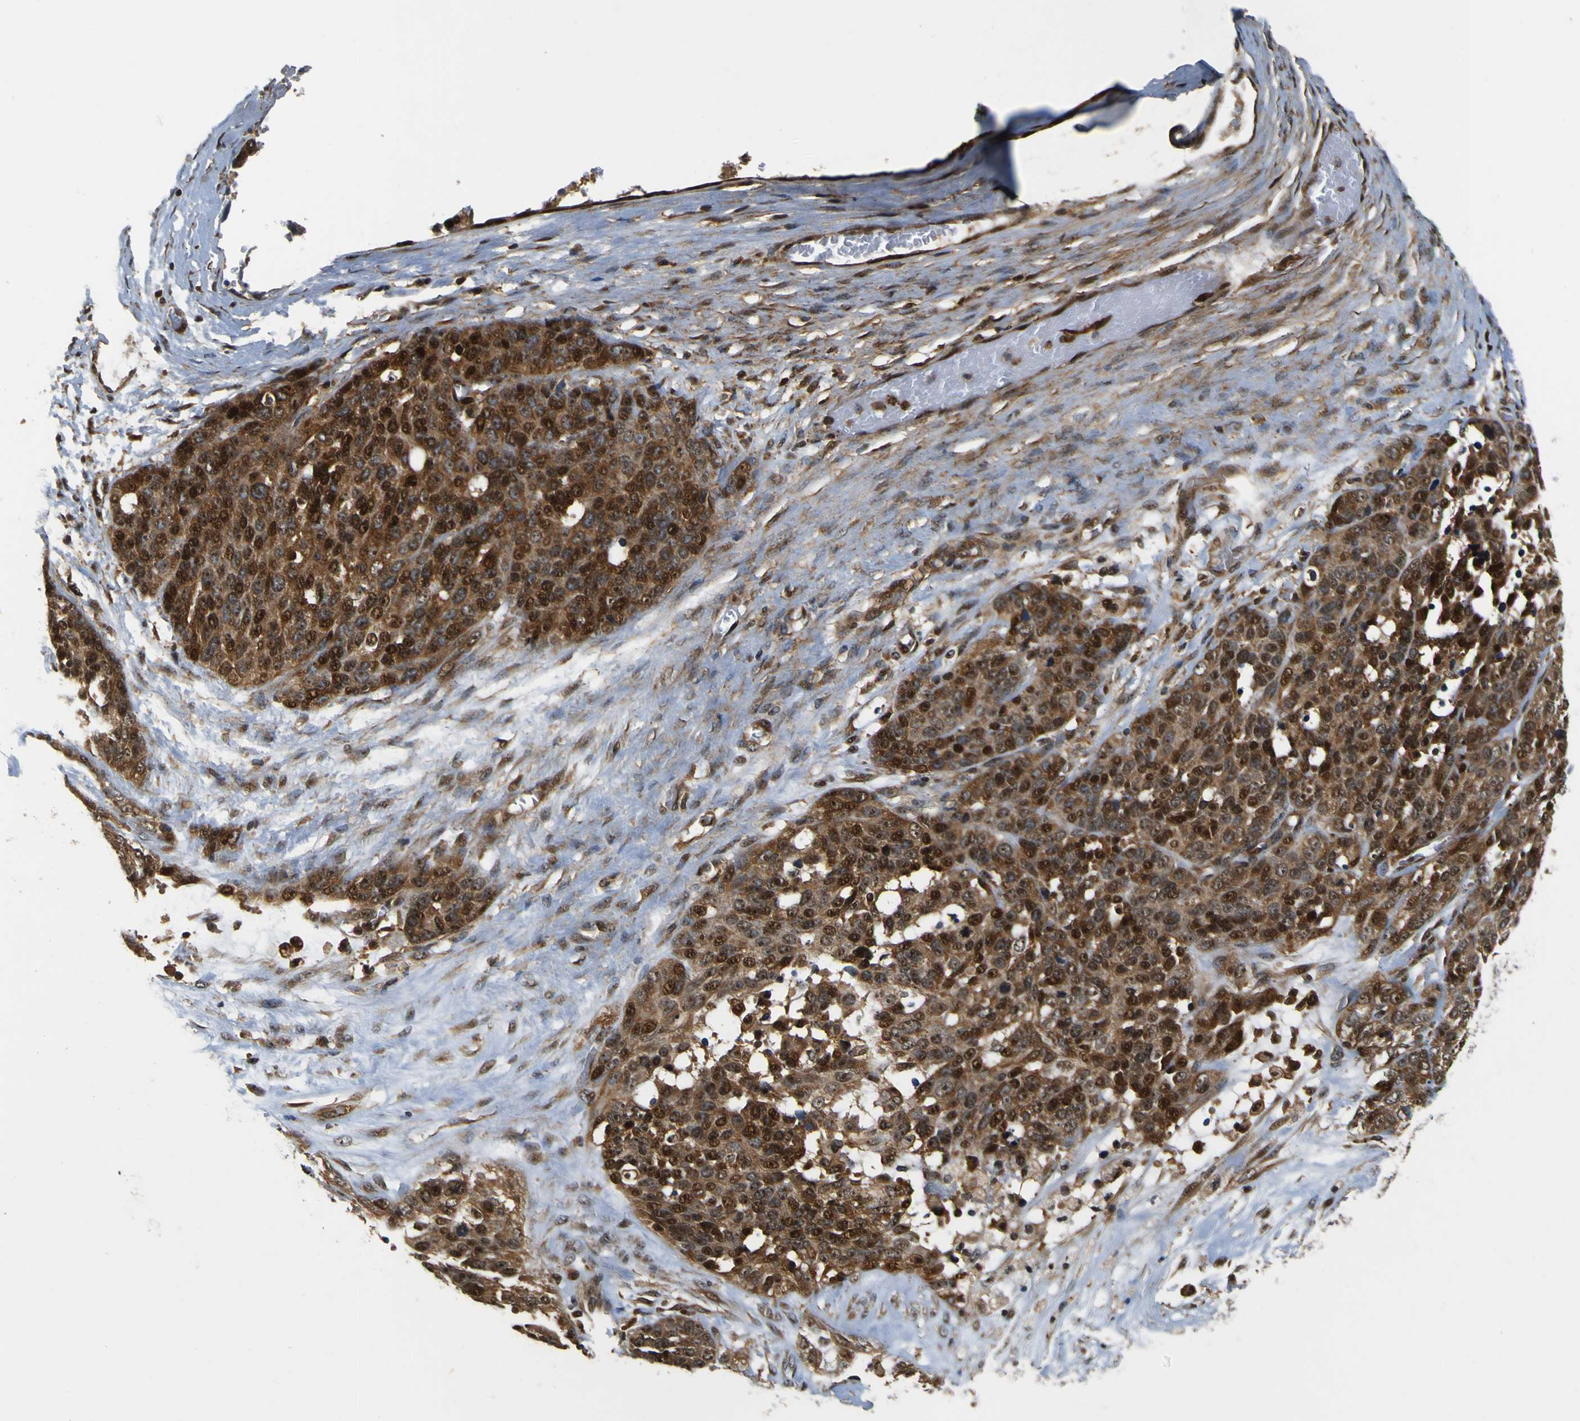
{"staining": {"intensity": "strong", "quantity": ">75%", "location": "cytoplasmic/membranous,nuclear"}, "tissue": "ovarian cancer", "cell_type": "Tumor cells", "image_type": "cancer", "snomed": [{"axis": "morphology", "description": "Cystadenocarcinoma, serous, NOS"}, {"axis": "topography", "description": "Ovary"}], "caption": "Ovarian serous cystadenocarcinoma stained with DAB (3,3'-diaminobenzidine) immunohistochemistry (IHC) exhibits high levels of strong cytoplasmic/membranous and nuclear staining in approximately >75% of tumor cells.", "gene": "LRP4", "patient": {"sex": "female", "age": 44}}